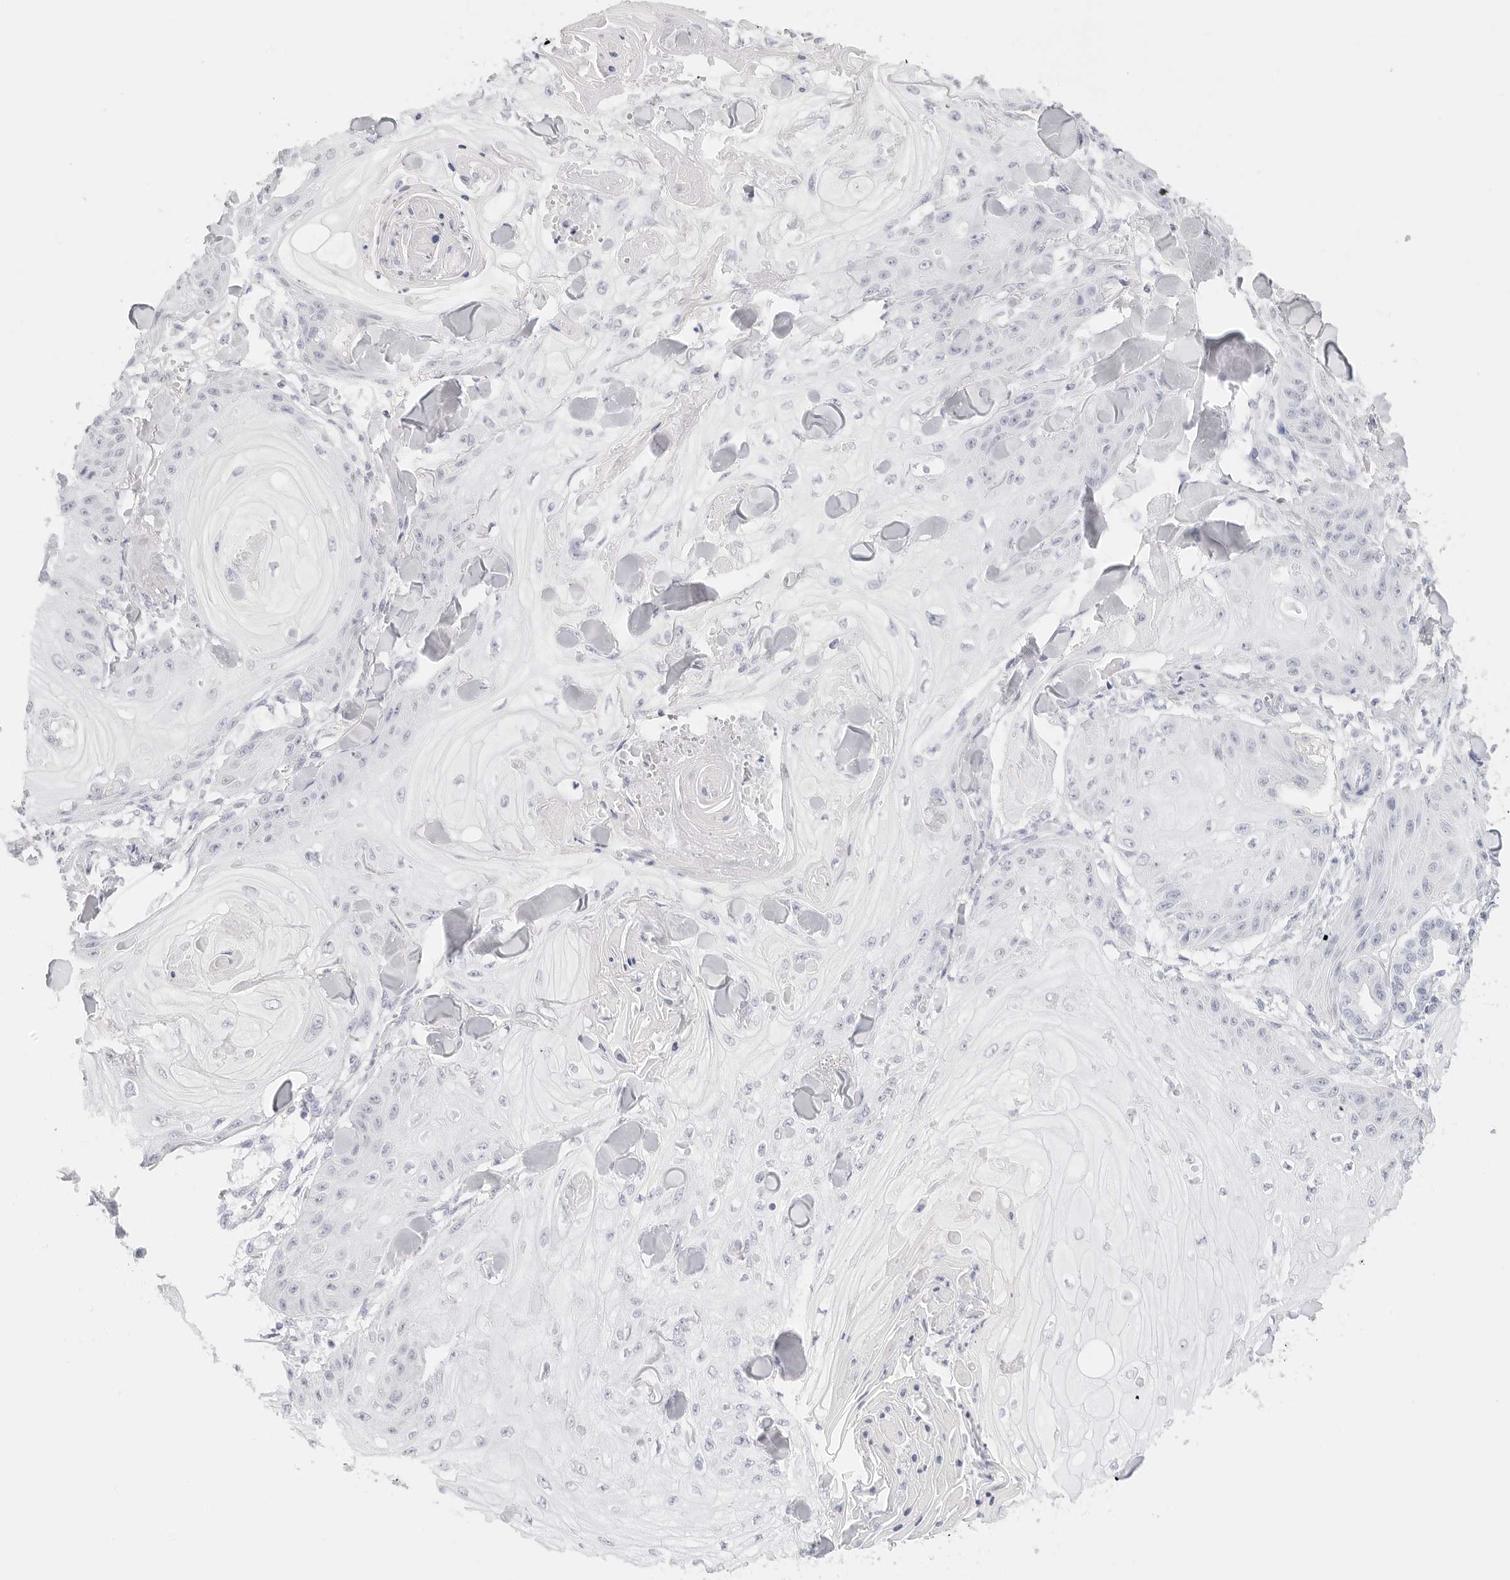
{"staining": {"intensity": "negative", "quantity": "none", "location": "none"}, "tissue": "skin cancer", "cell_type": "Tumor cells", "image_type": "cancer", "snomed": [{"axis": "morphology", "description": "Squamous cell carcinoma, NOS"}, {"axis": "topography", "description": "Skin"}], "caption": "An immunohistochemistry micrograph of skin cancer is shown. There is no staining in tumor cells of skin cancer. The staining is performed using DAB brown chromogen with nuclei counter-stained in using hematoxylin.", "gene": "TFF2", "patient": {"sex": "male", "age": 74}}